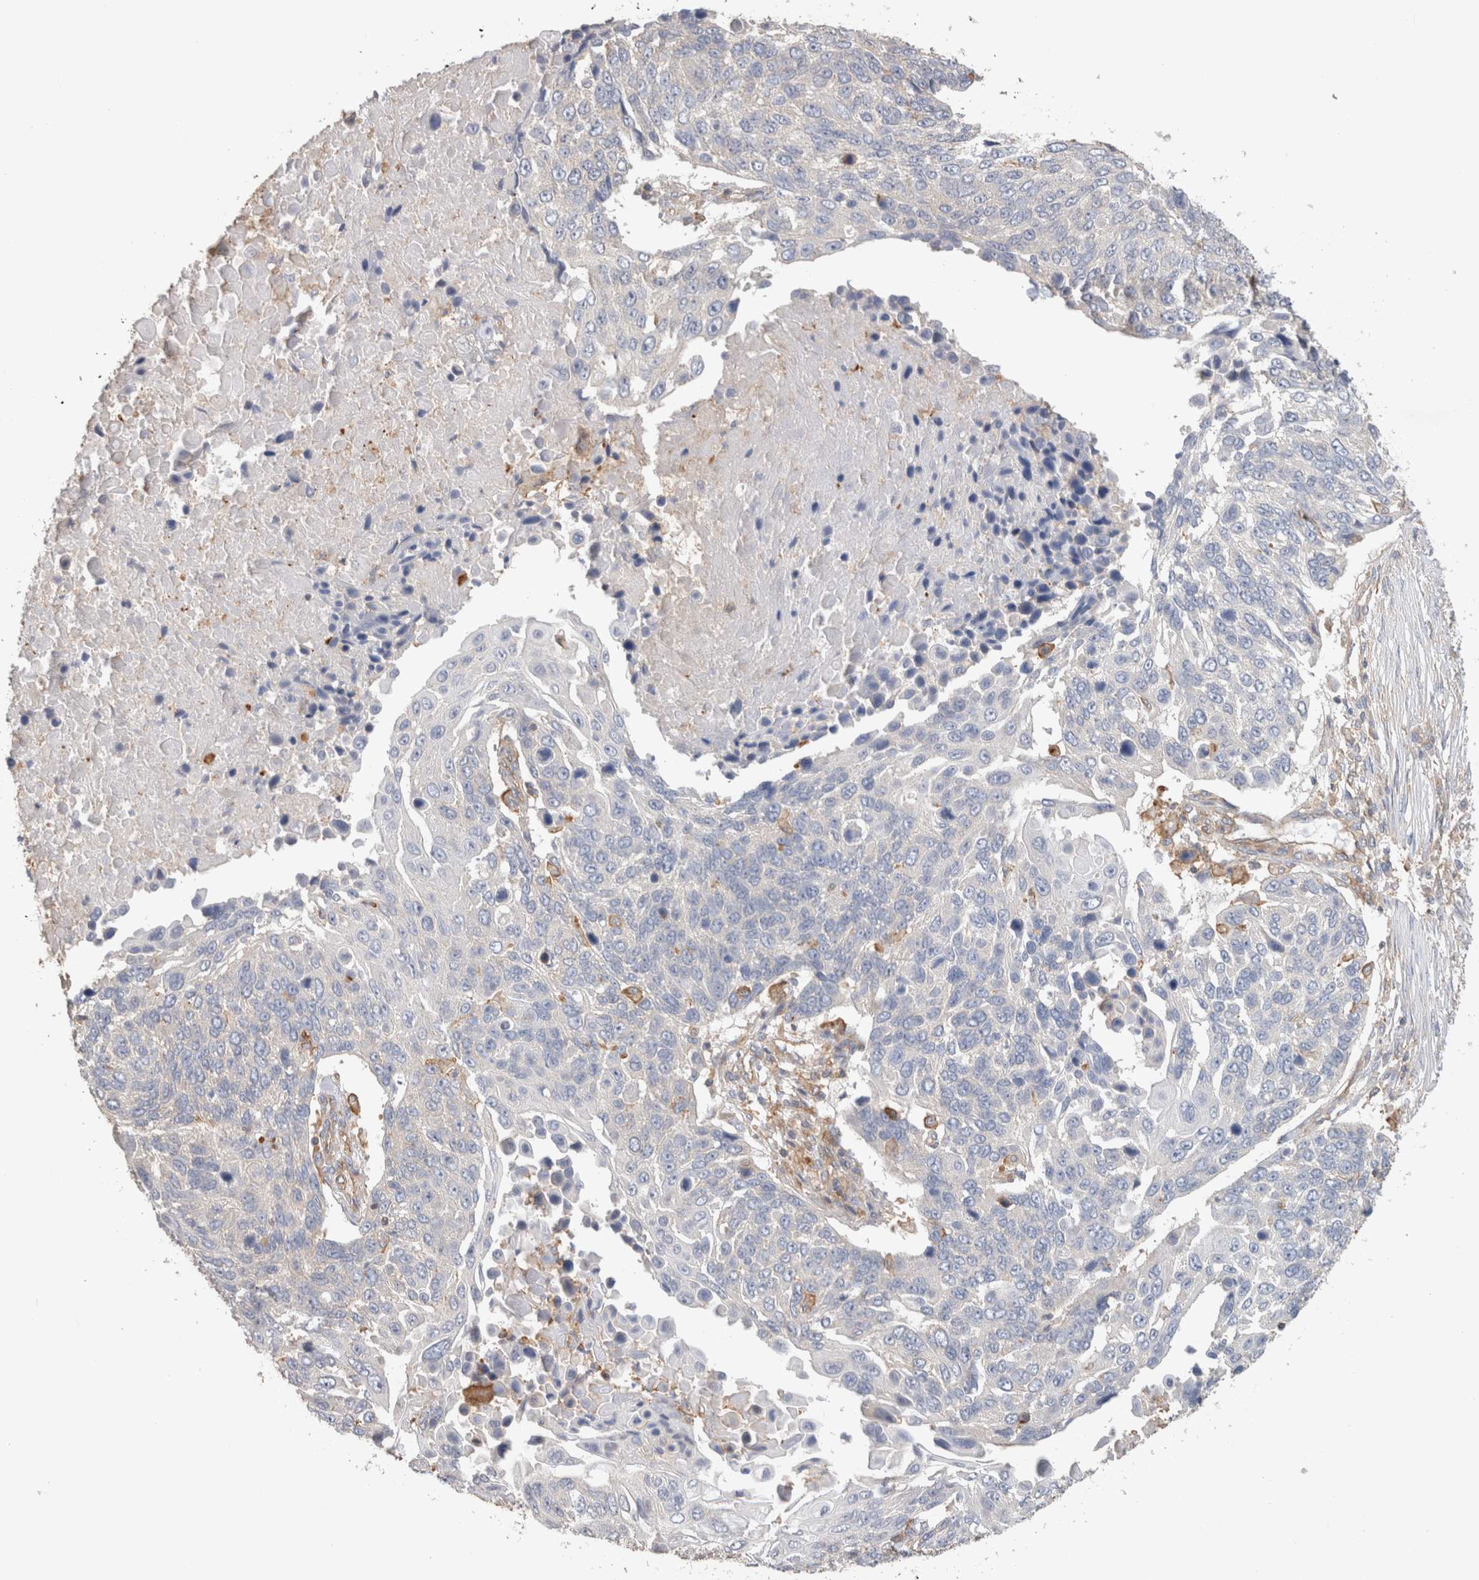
{"staining": {"intensity": "negative", "quantity": "none", "location": "none"}, "tissue": "lung cancer", "cell_type": "Tumor cells", "image_type": "cancer", "snomed": [{"axis": "morphology", "description": "Squamous cell carcinoma, NOS"}, {"axis": "topography", "description": "Lung"}], "caption": "DAB immunohistochemical staining of lung cancer (squamous cell carcinoma) demonstrates no significant expression in tumor cells.", "gene": "CFAP418", "patient": {"sex": "male", "age": 66}}